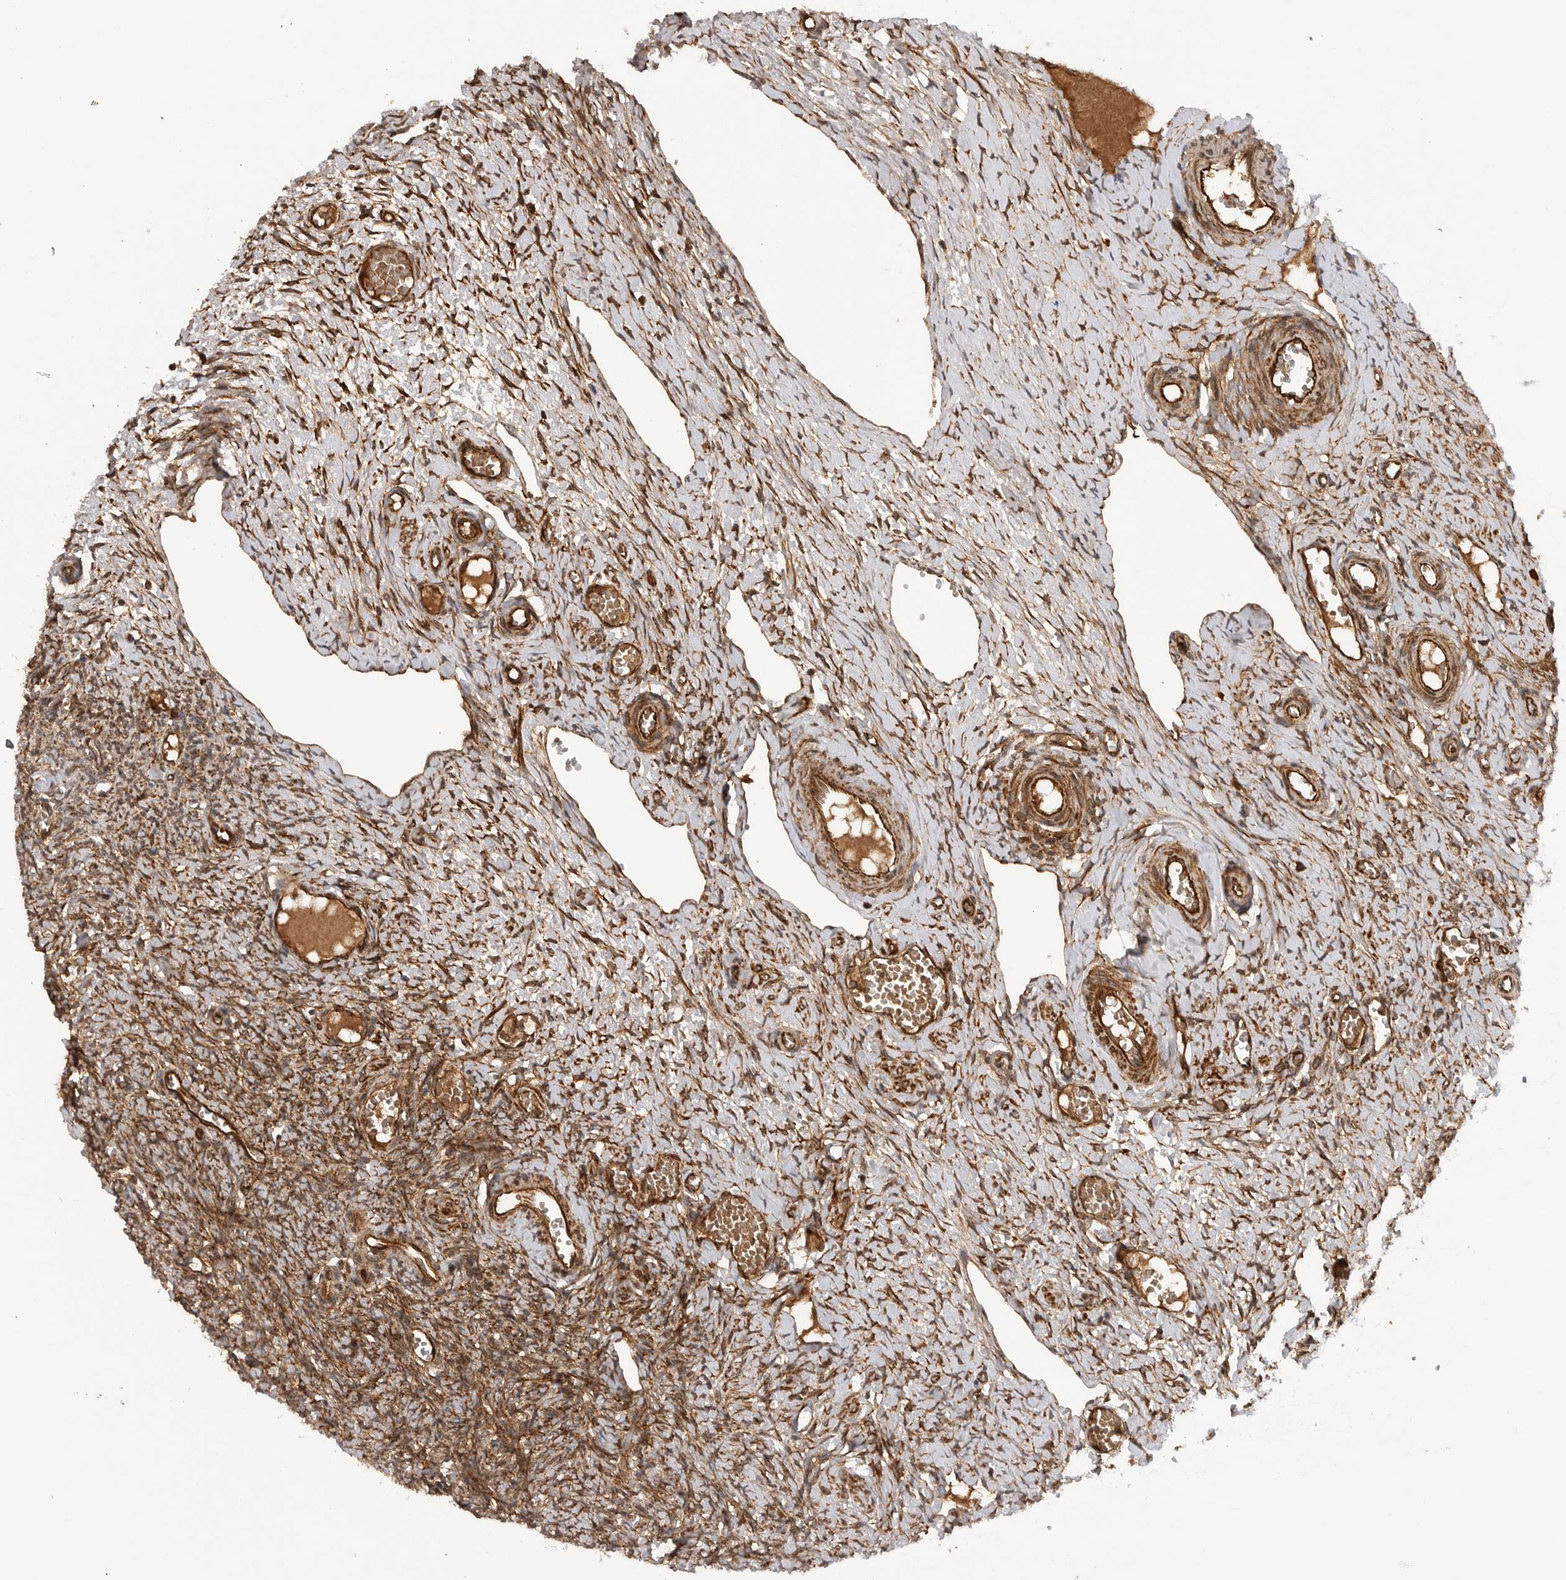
{"staining": {"intensity": "strong", "quantity": ">75%", "location": "cytoplasmic/membranous"}, "tissue": "ovary", "cell_type": "Follicle cells", "image_type": "normal", "snomed": [{"axis": "morphology", "description": "Adenocarcinoma, NOS"}, {"axis": "topography", "description": "Endometrium"}], "caption": "A brown stain shows strong cytoplasmic/membranous expression of a protein in follicle cells of benign ovary. The protein of interest is stained brown, and the nuclei are stained in blue (DAB (3,3'-diaminobenzidine) IHC with brightfield microscopy, high magnification).", "gene": "PRDX4", "patient": {"sex": "female", "age": 32}}